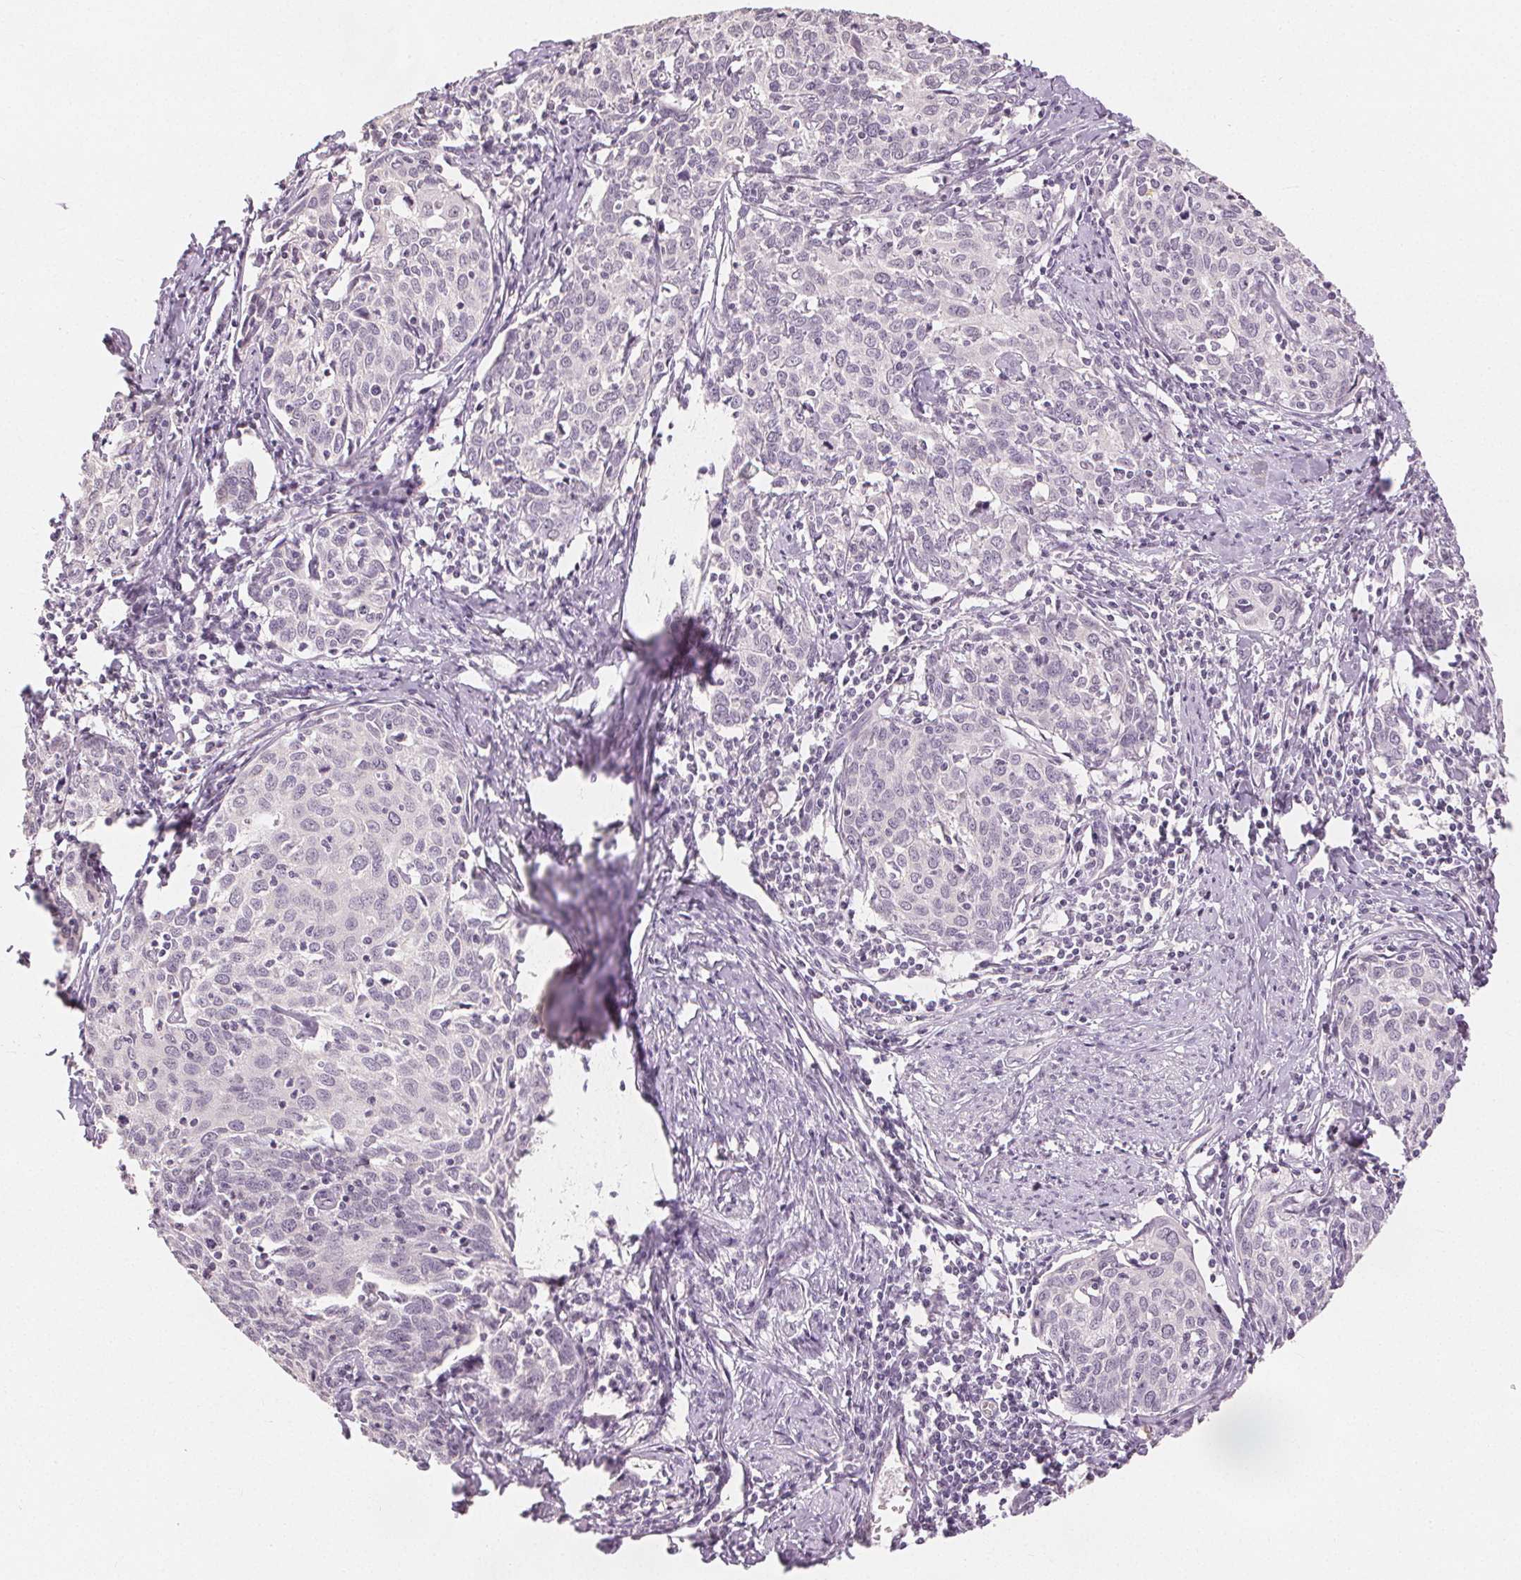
{"staining": {"intensity": "negative", "quantity": "none", "location": "none"}, "tissue": "cervical cancer", "cell_type": "Tumor cells", "image_type": "cancer", "snomed": [{"axis": "morphology", "description": "Squamous cell carcinoma, NOS"}, {"axis": "topography", "description": "Cervix"}], "caption": "This is an immunohistochemistry (IHC) micrograph of cervical cancer (squamous cell carcinoma). There is no expression in tumor cells.", "gene": "SLC27A5", "patient": {"sex": "female", "age": 62}}